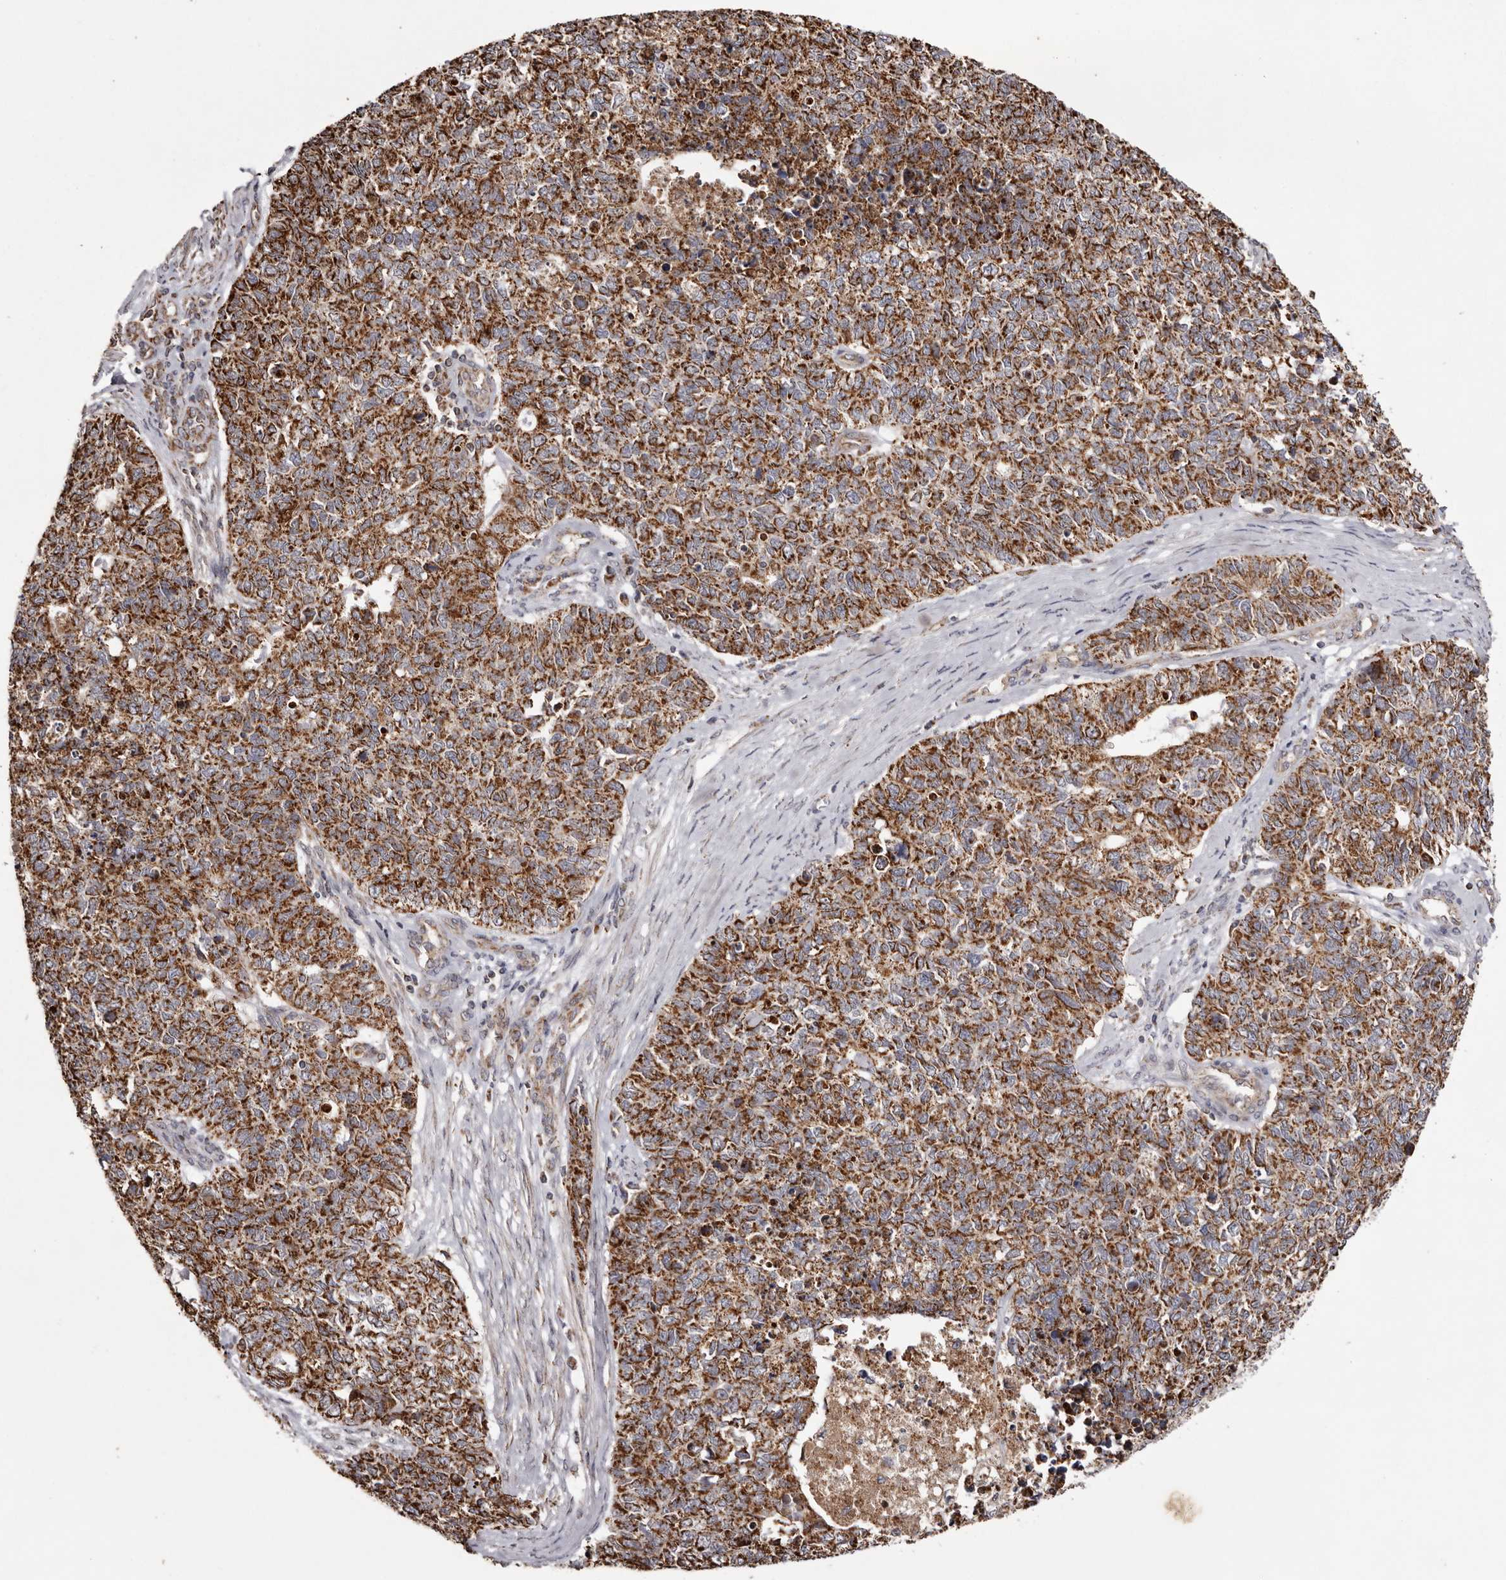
{"staining": {"intensity": "strong", "quantity": ">75%", "location": "cytoplasmic/membranous"}, "tissue": "cervical cancer", "cell_type": "Tumor cells", "image_type": "cancer", "snomed": [{"axis": "morphology", "description": "Squamous cell carcinoma, NOS"}, {"axis": "topography", "description": "Cervix"}], "caption": "An image showing strong cytoplasmic/membranous expression in about >75% of tumor cells in squamous cell carcinoma (cervical), as visualized by brown immunohistochemical staining.", "gene": "CPLANE2", "patient": {"sex": "female", "age": 63}}